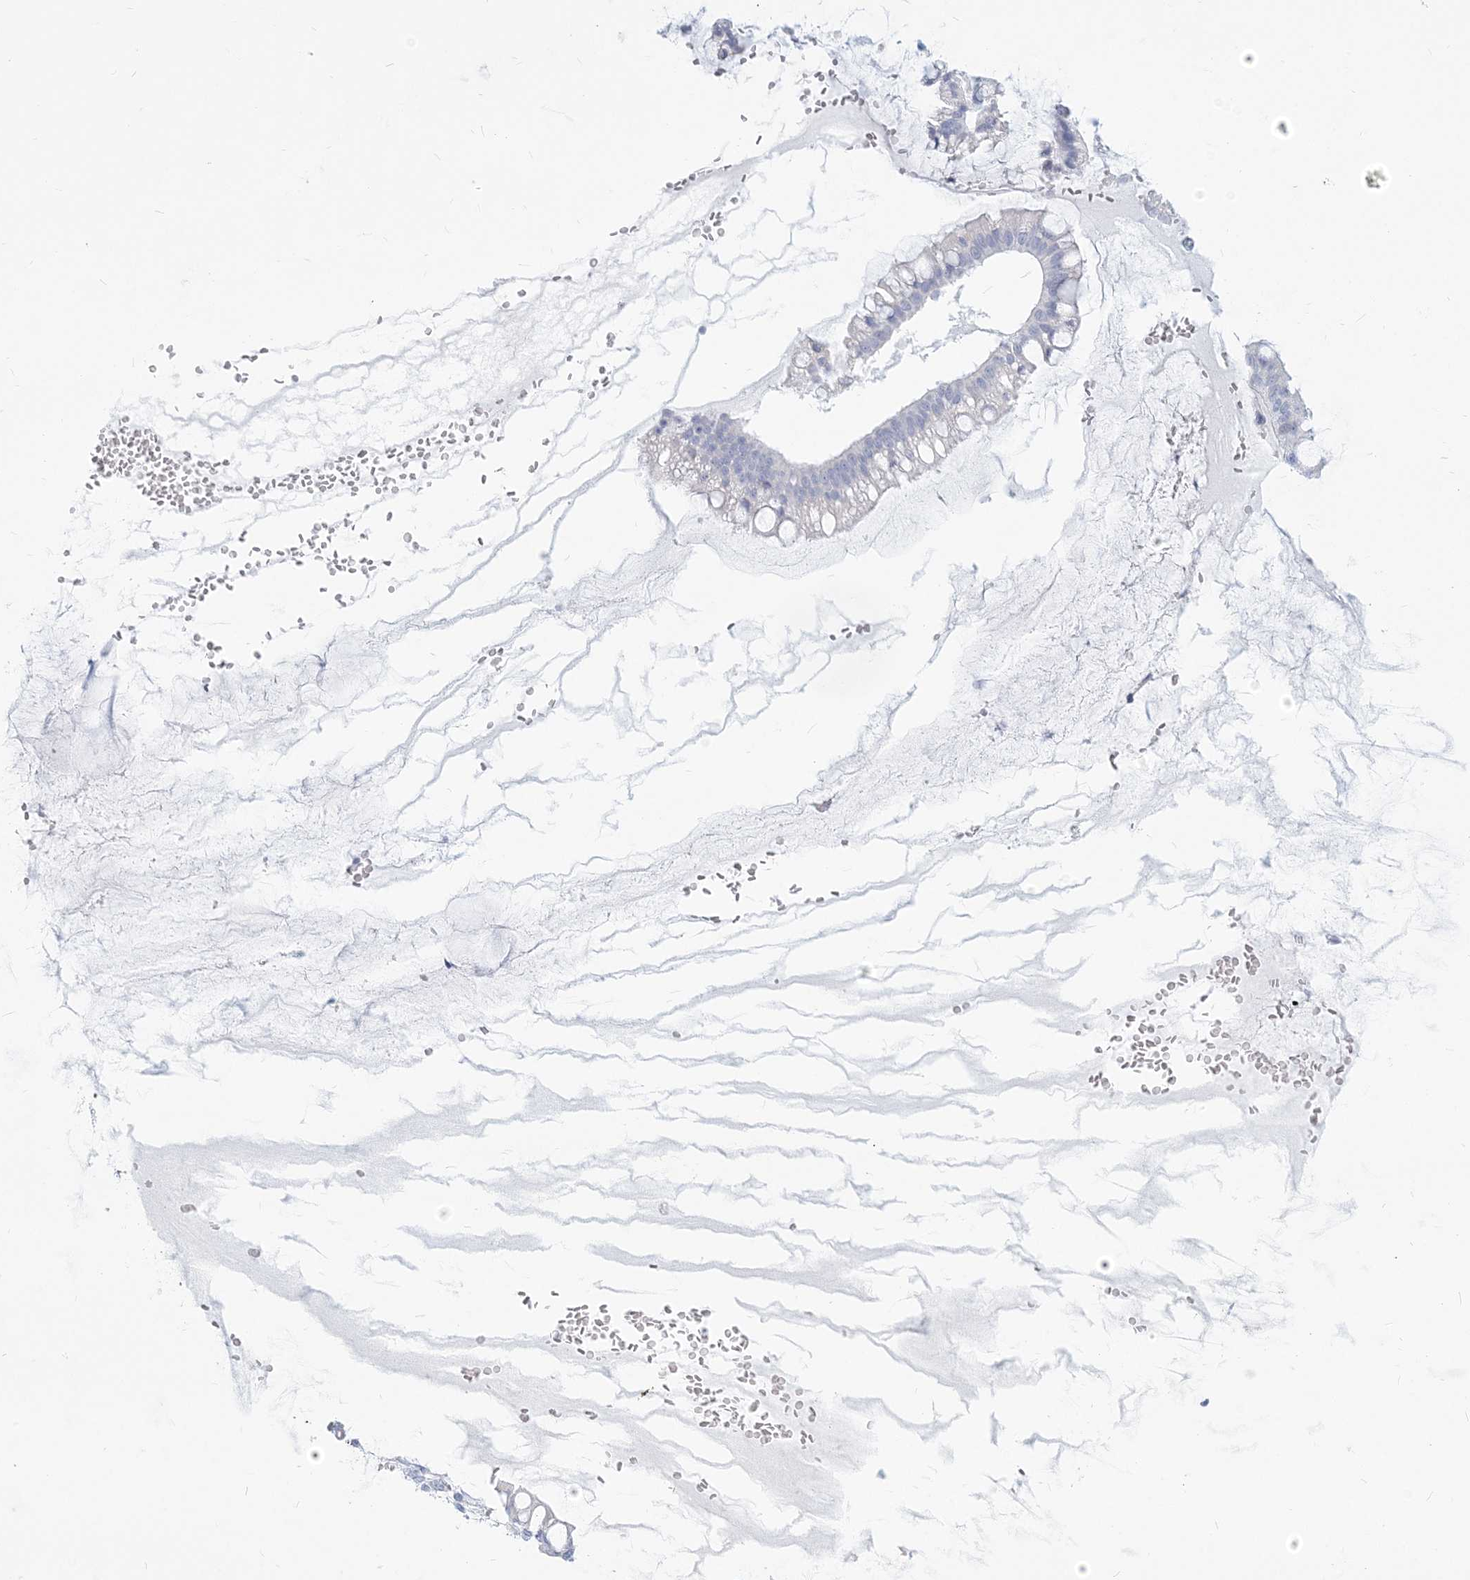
{"staining": {"intensity": "negative", "quantity": "none", "location": "none"}, "tissue": "ovarian cancer", "cell_type": "Tumor cells", "image_type": "cancer", "snomed": [{"axis": "morphology", "description": "Cystadenocarcinoma, mucinous, NOS"}, {"axis": "topography", "description": "Ovary"}], "caption": "Ovarian mucinous cystadenocarcinoma was stained to show a protein in brown. There is no significant staining in tumor cells.", "gene": "CSN1S1", "patient": {"sex": "female", "age": 73}}